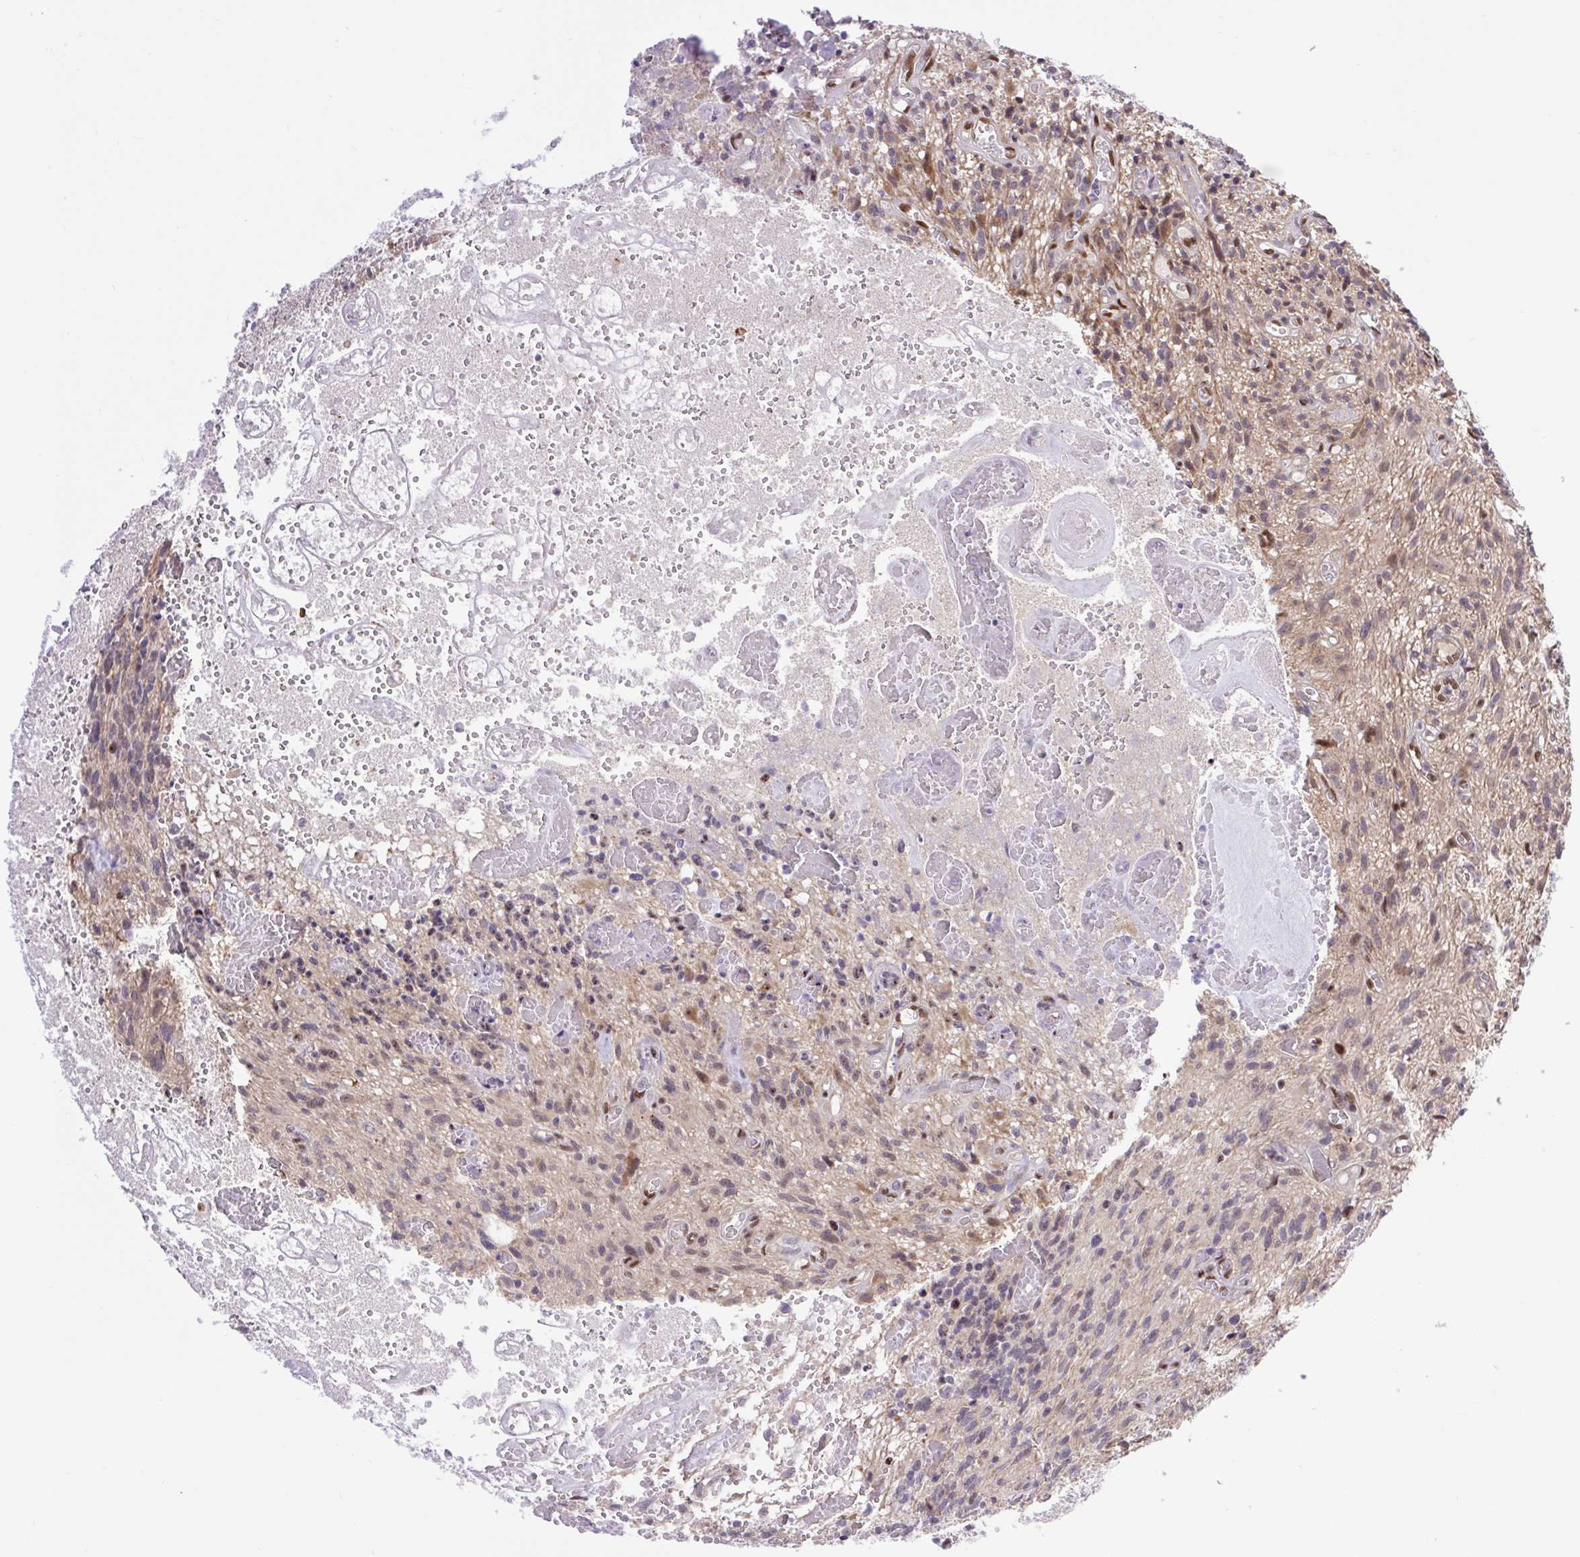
{"staining": {"intensity": "weak", "quantity": "<25%", "location": "nuclear"}, "tissue": "glioma", "cell_type": "Tumor cells", "image_type": "cancer", "snomed": [{"axis": "morphology", "description": "Glioma, malignant, High grade"}, {"axis": "topography", "description": "Brain"}], "caption": "Protein analysis of malignant glioma (high-grade) displays no significant staining in tumor cells.", "gene": "ERG", "patient": {"sex": "male", "age": 75}}